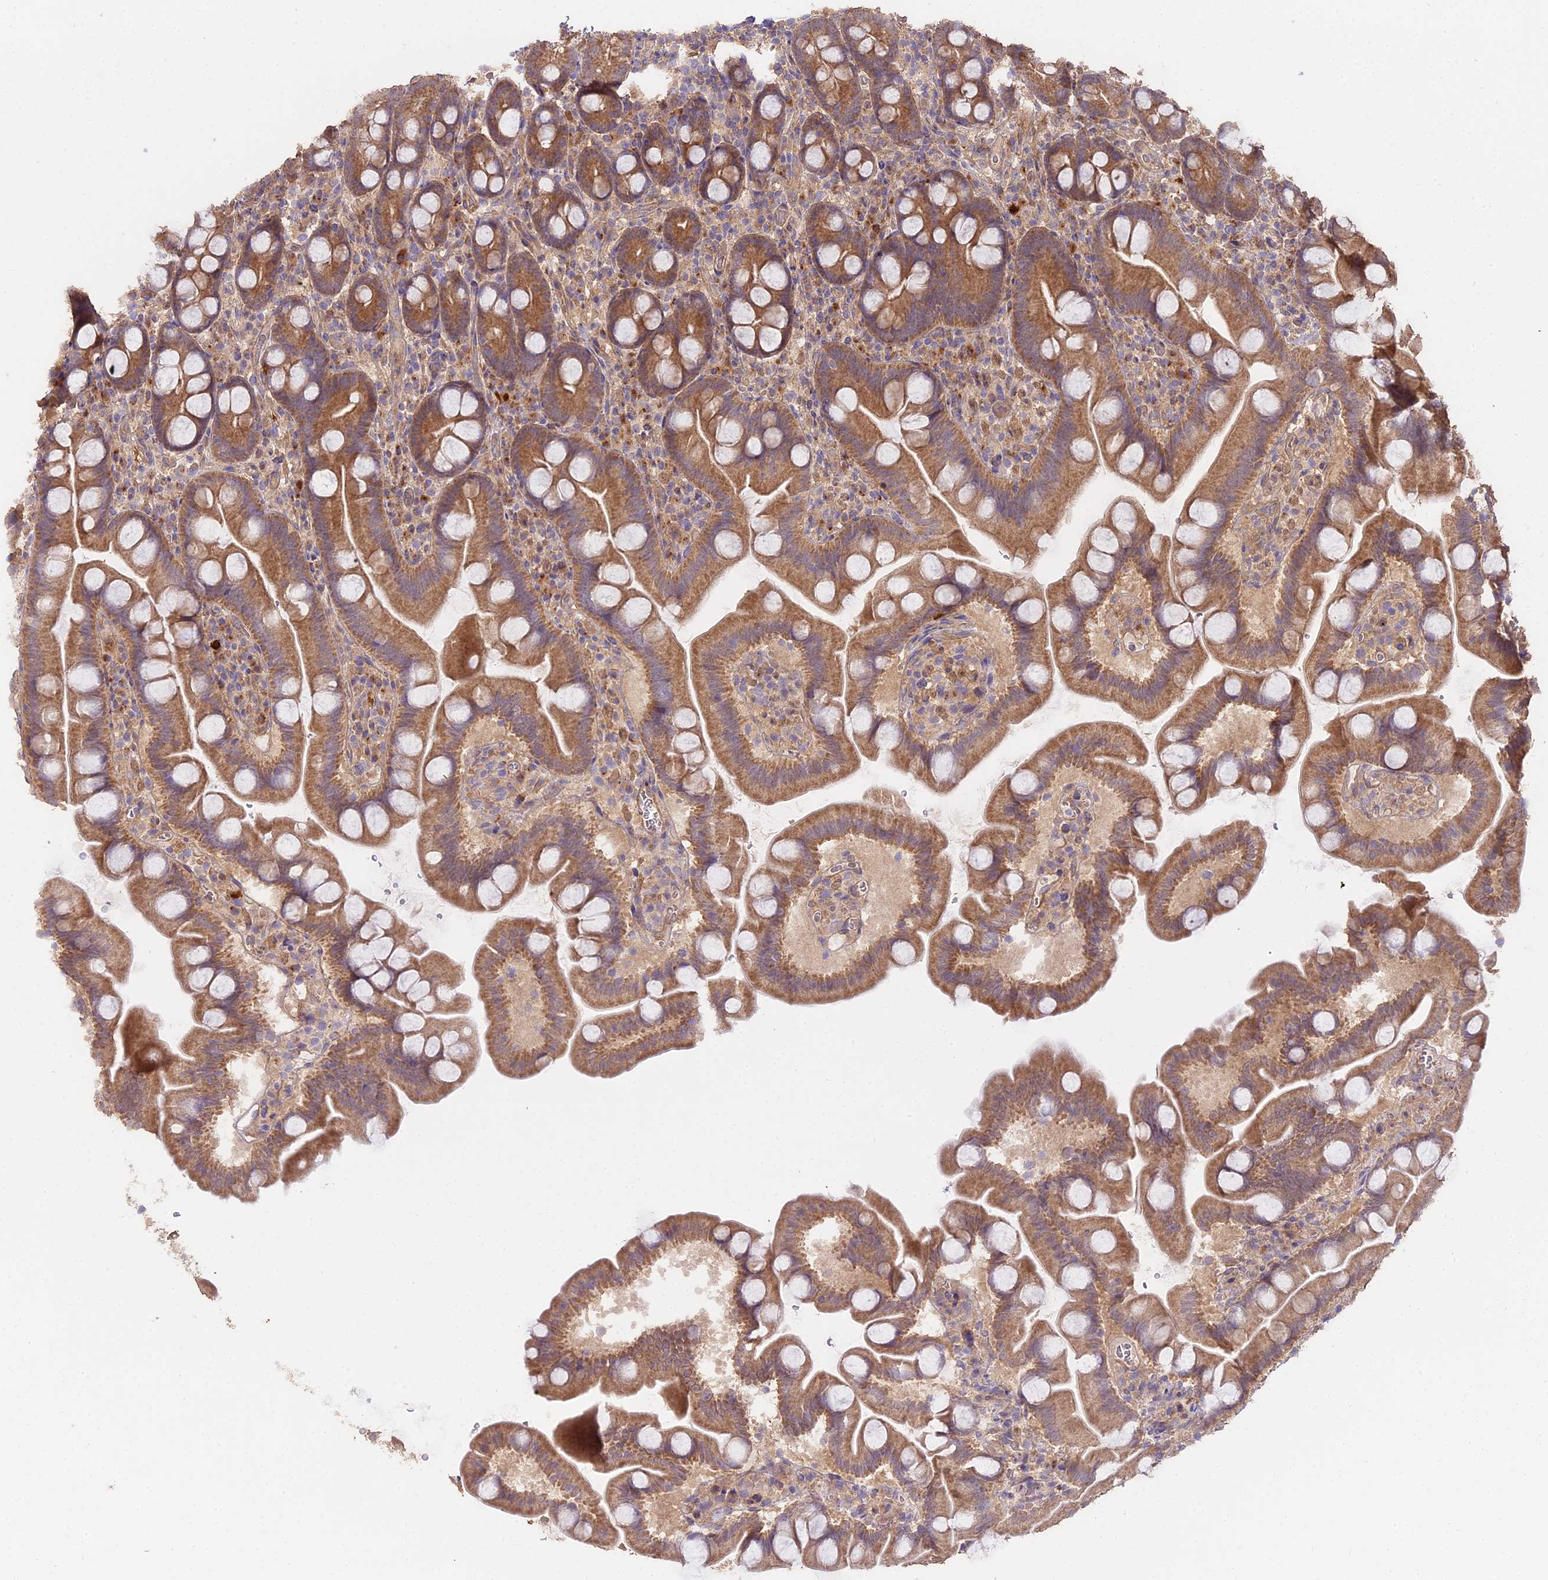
{"staining": {"intensity": "moderate", "quantity": ">75%", "location": "cytoplasmic/membranous"}, "tissue": "small intestine", "cell_type": "Glandular cells", "image_type": "normal", "snomed": [{"axis": "morphology", "description": "Normal tissue, NOS"}, {"axis": "topography", "description": "Small intestine"}], "caption": "An immunohistochemistry image of unremarkable tissue is shown. Protein staining in brown highlights moderate cytoplasmic/membranous positivity in small intestine within glandular cells. The staining was performed using DAB to visualize the protein expression in brown, while the nuclei were stained in blue with hematoxylin (Magnification: 20x).", "gene": "METTL13", "patient": {"sex": "female", "age": 68}}